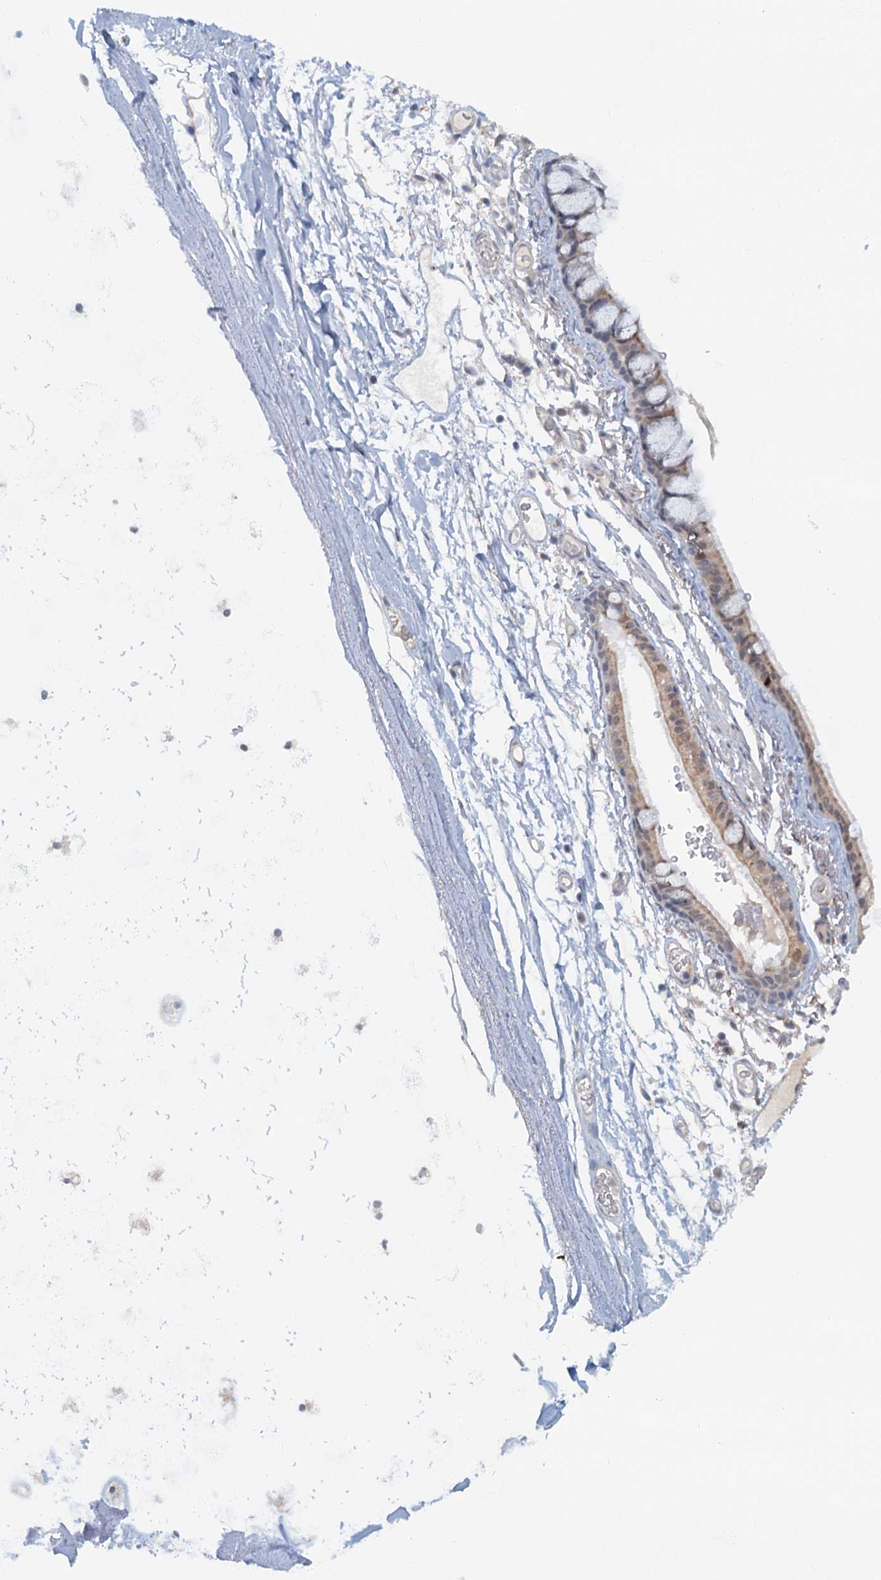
{"staining": {"intensity": "moderate", "quantity": "25%-75%", "location": "cytoplasmic/membranous,nuclear"}, "tissue": "bronchus", "cell_type": "Respiratory epithelial cells", "image_type": "normal", "snomed": [{"axis": "morphology", "description": "Normal tissue, NOS"}, {"axis": "topography", "description": "Cartilage tissue"}], "caption": "Immunohistochemical staining of benign bronchus reveals moderate cytoplasmic/membranous,nuclear protein staining in approximately 25%-75% of respiratory epithelial cells. (DAB (3,3'-diaminobenzidine) IHC with brightfield microscopy, high magnification).", "gene": "TAS2R42", "patient": {"sex": "male", "age": 63}}